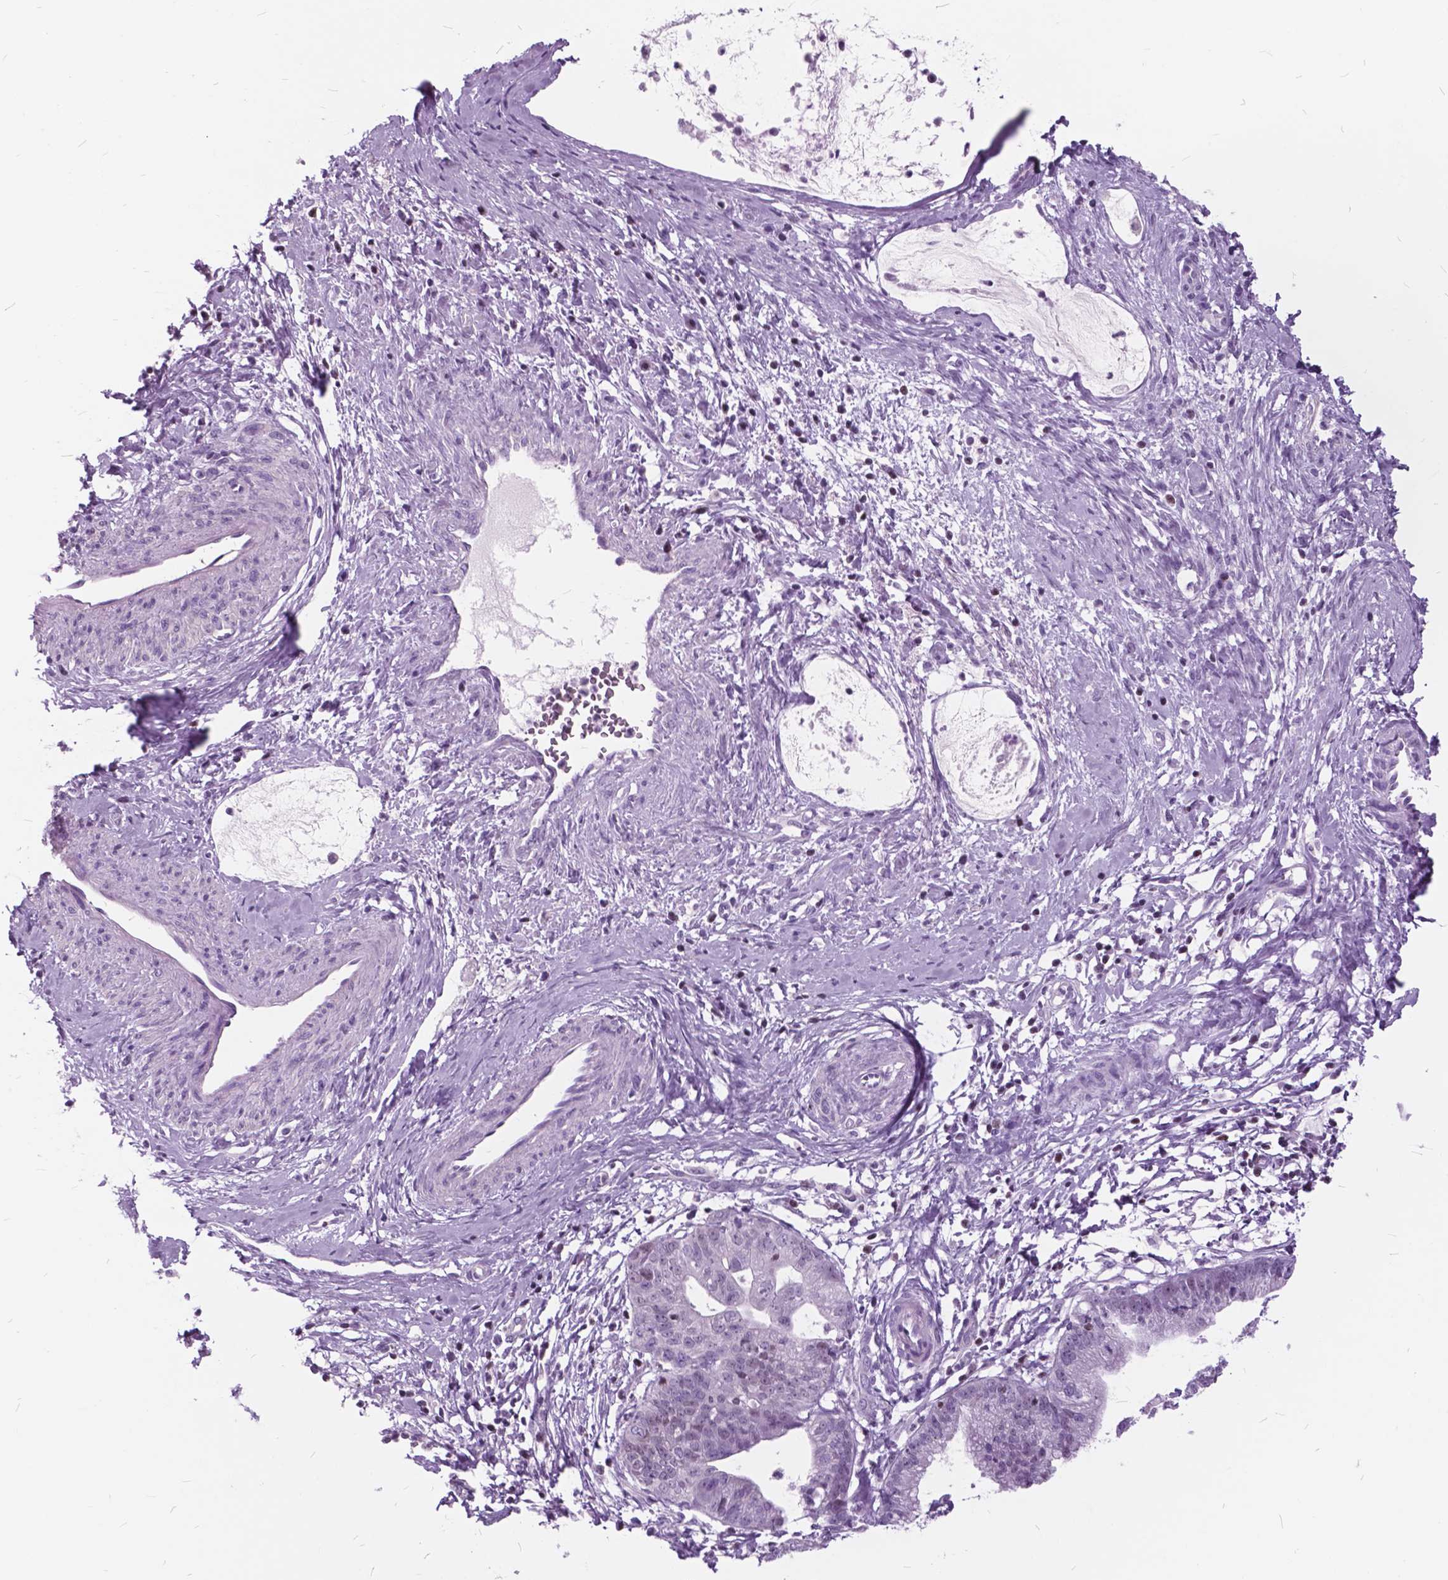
{"staining": {"intensity": "negative", "quantity": "none", "location": "none"}, "tissue": "cervical cancer", "cell_type": "Tumor cells", "image_type": "cancer", "snomed": [{"axis": "morphology", "description": "Normal tissue, NOS"}, {"axis": "morphology", "description": "Adenocarcinoma, NOS"}, {"axis": "topography", "description": "Cervix"}], "caption": "There is no significant expression in tumor cells of cervical adenocarcinoma.", "gene": "SP140", "patient": {"sex": "female", "age": 38}}